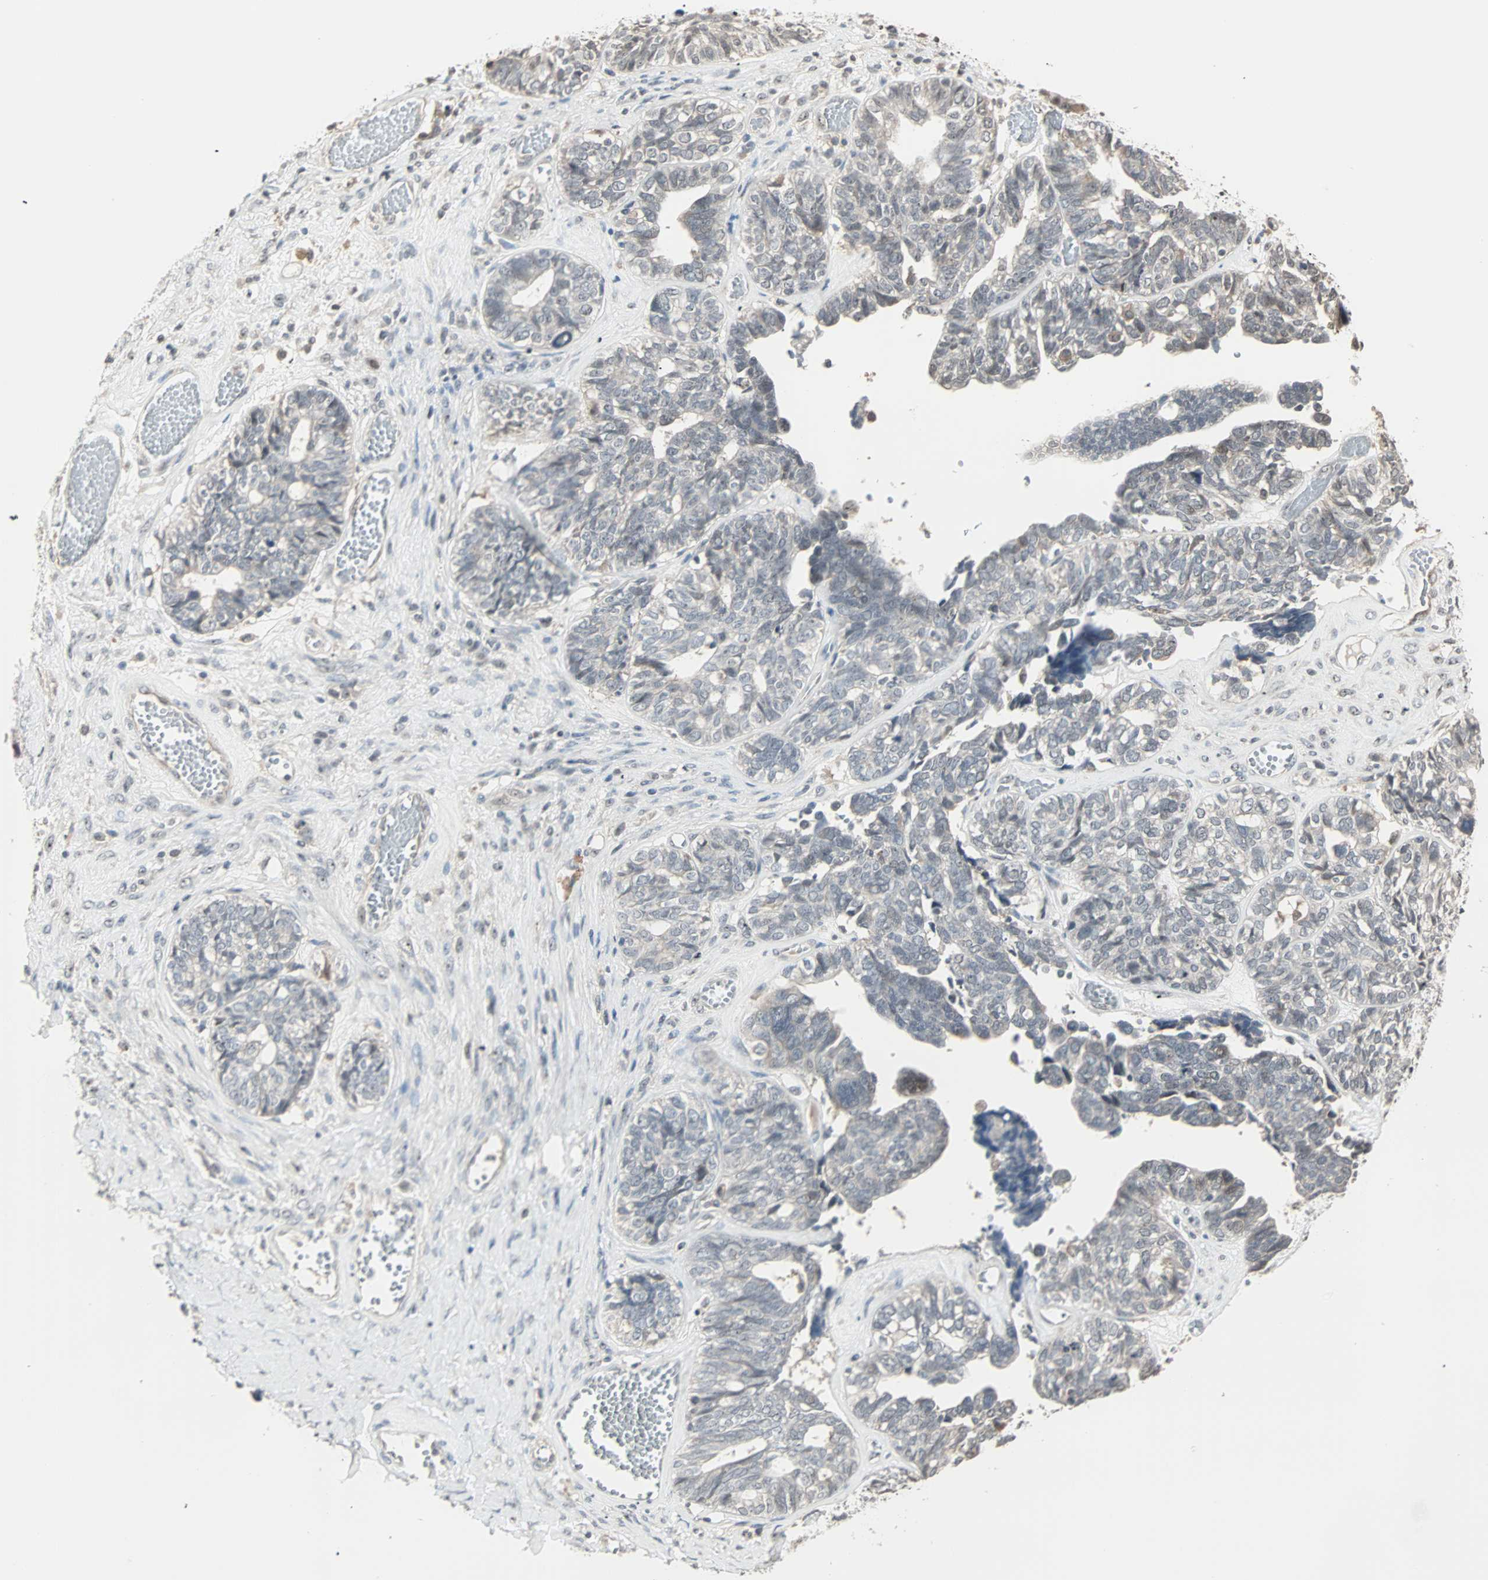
{"staining": {"intensity": "weak", "quantity": "25%-75%", "location": "cytoplasmic/membranous"}, "tissue": "ovarian cancer", "cell_type": "Tumor cells", "image_type": "cancer", "snomed": [{"axis": "morphology", "description": "Cystadenocarcinoma, serous, NOS"}, {"axis": "topography", "description": "Ovary"}], "caption": "The histopathology image shows a brown stain indicating the presence of a protein in the cytoplasmic/membranous of tumor cells in serous cystadenocarcinoma (ovarian).", "gene": "KDM4A", "patient": {"sex": "female", "age": 79}}